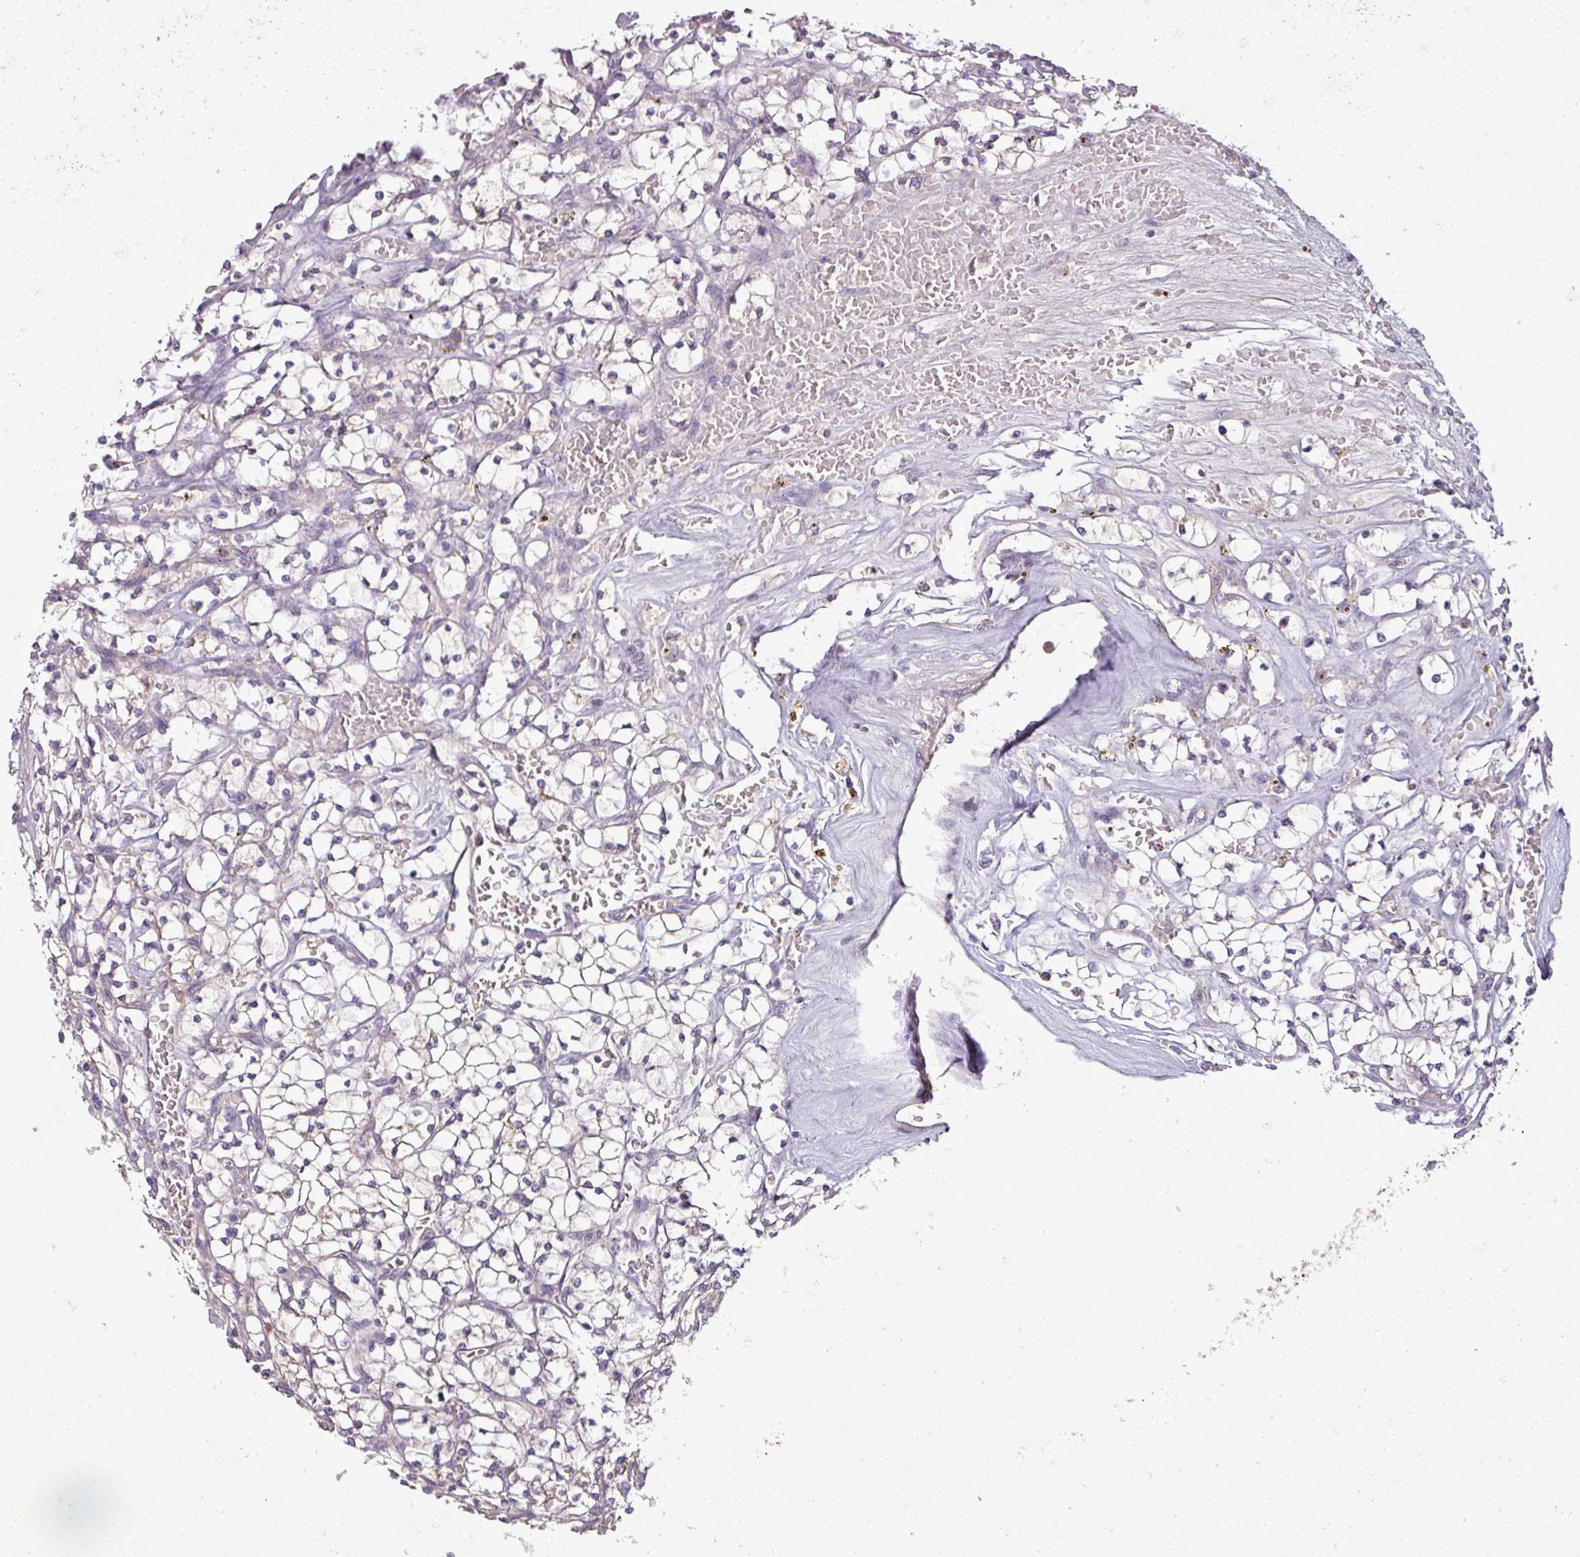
{"staining": {"intensity": "negative", "quantity": "none", "location": "none"}, "tissue": "renal cancer", "cell_type": "Tumor cells", "image_type": "cancer", "snomed": [{"axis": "morphology", "description": "Adenocarcinoma, NOS"}, {"axis": "topography", "description": "Kidney"}], "caption": "Immunohistochemistry image of neoplastic tissue: renal adenocarcinoma stained with DAB (3,3'-diaminobenzidine) exhibits no significant protein positivity in tumor cells.", "gene": "C4B", "patient": {"sex": "female", "age": 64}}